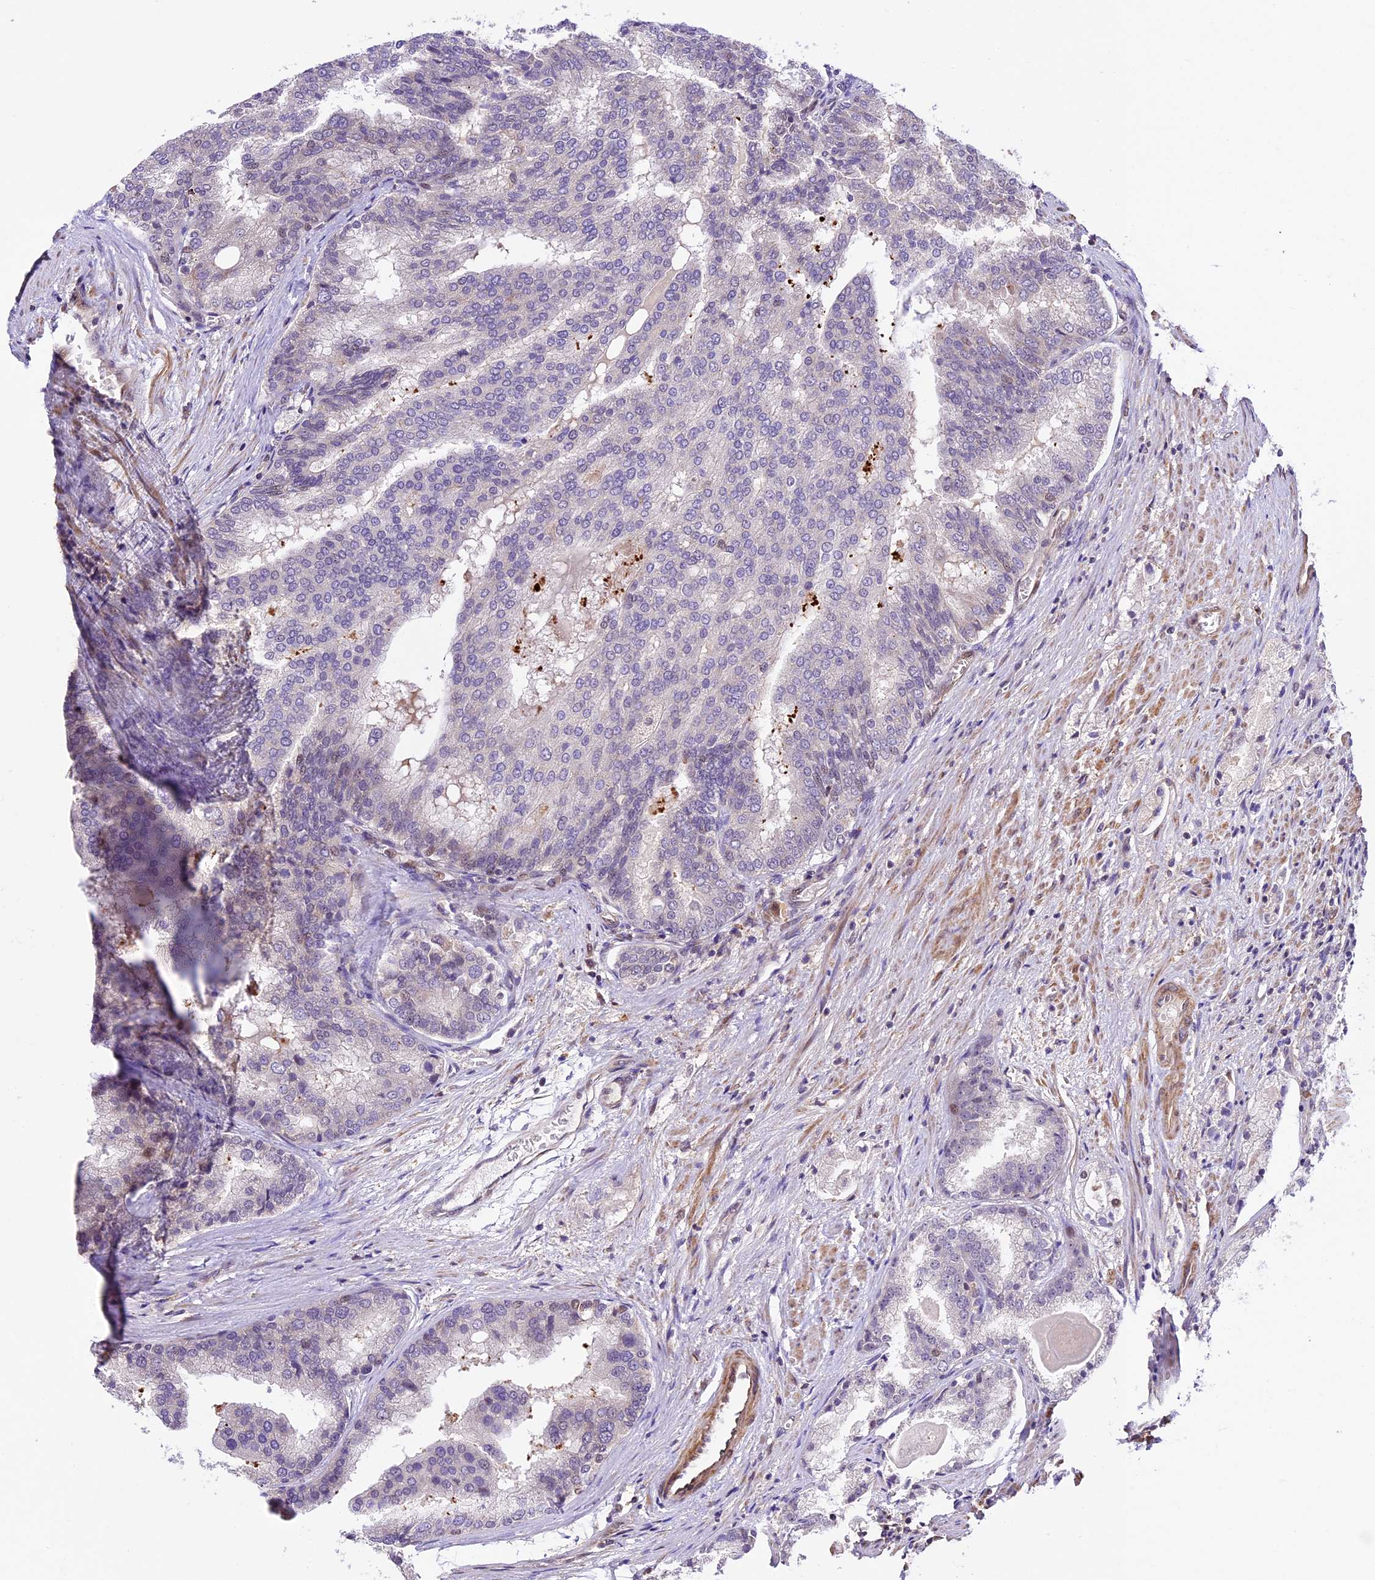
{"staining": {"intensity": "negative", "quantity": "none", "location": "none"}, "tissue": "prostate cancer", "cell_type": "Tumor cells", "image_type": "cancer", "snomed": [{"axis": "morphology", "description": "Adenocarcinoma, High grade"}, {"axis": "topography", "description": "Prostate"}], "caption": "Immunohistochemical staining of human prostate adenocarcinoma (high-grade) exhibits no significant positivity in tumor cells. Nuclei are stained in blue.", "gene": "DHX38", "patient": {"sex": "male", "age": 50}}